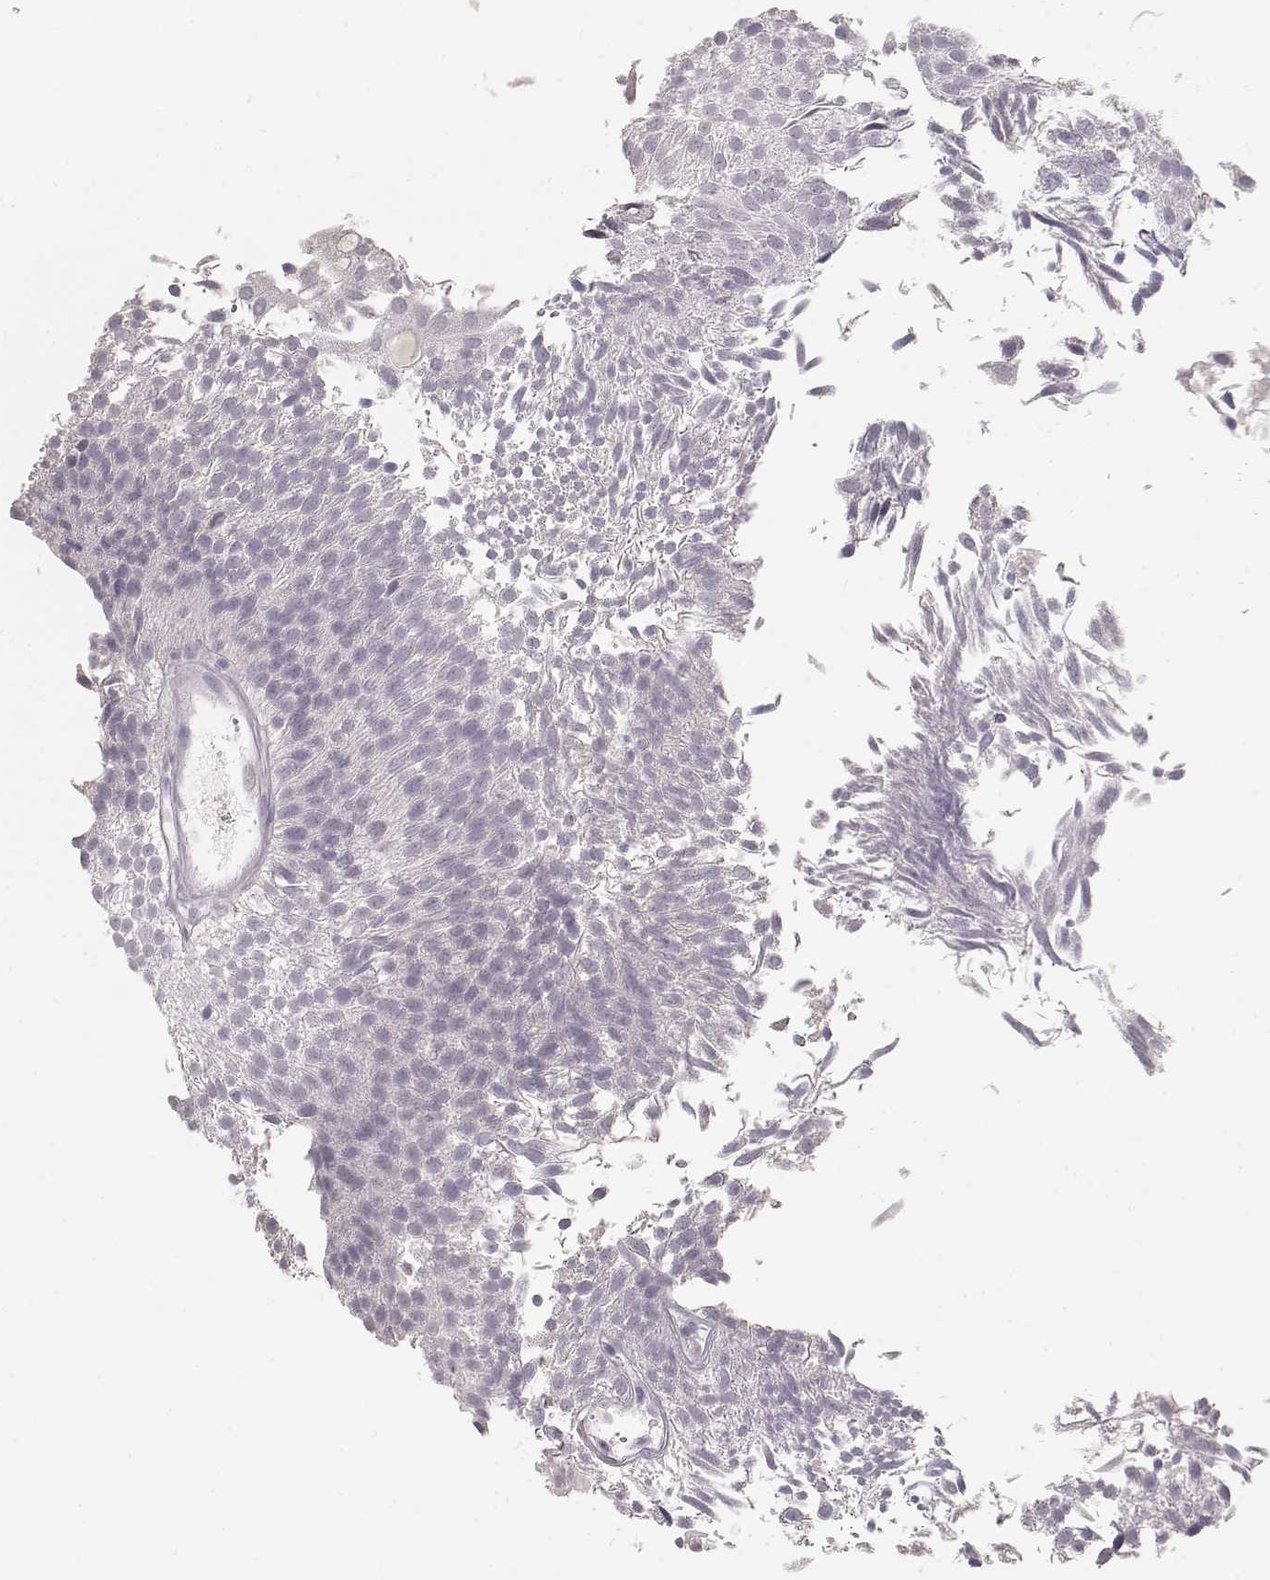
{"staining": {"intensity": "negative", "quantity": "none", "location": "none"}, "tissue": "urothelial cancer", "cell_type": "Tumor cells", "image_type": "cancer", "snomed": [{"axis": "morphology", "description": "Urothelial carcinoma, Low grade"}, {"axis": "topography", "description": "Urinary bladder"}], "caption": "Immunohistochemistry (IHC) histopathology image of low-grade urothelial carcinoma stained for a protein (brown), which displays no positivity in tumor cells. (Stains: DAB immunohistochemistry (IHC) with hematoxylin counter stain, Microscopy: brightfield microscopy at high magnification).", "gene": "TKTL1", "patient": {"sex": "male", "age": 52}}